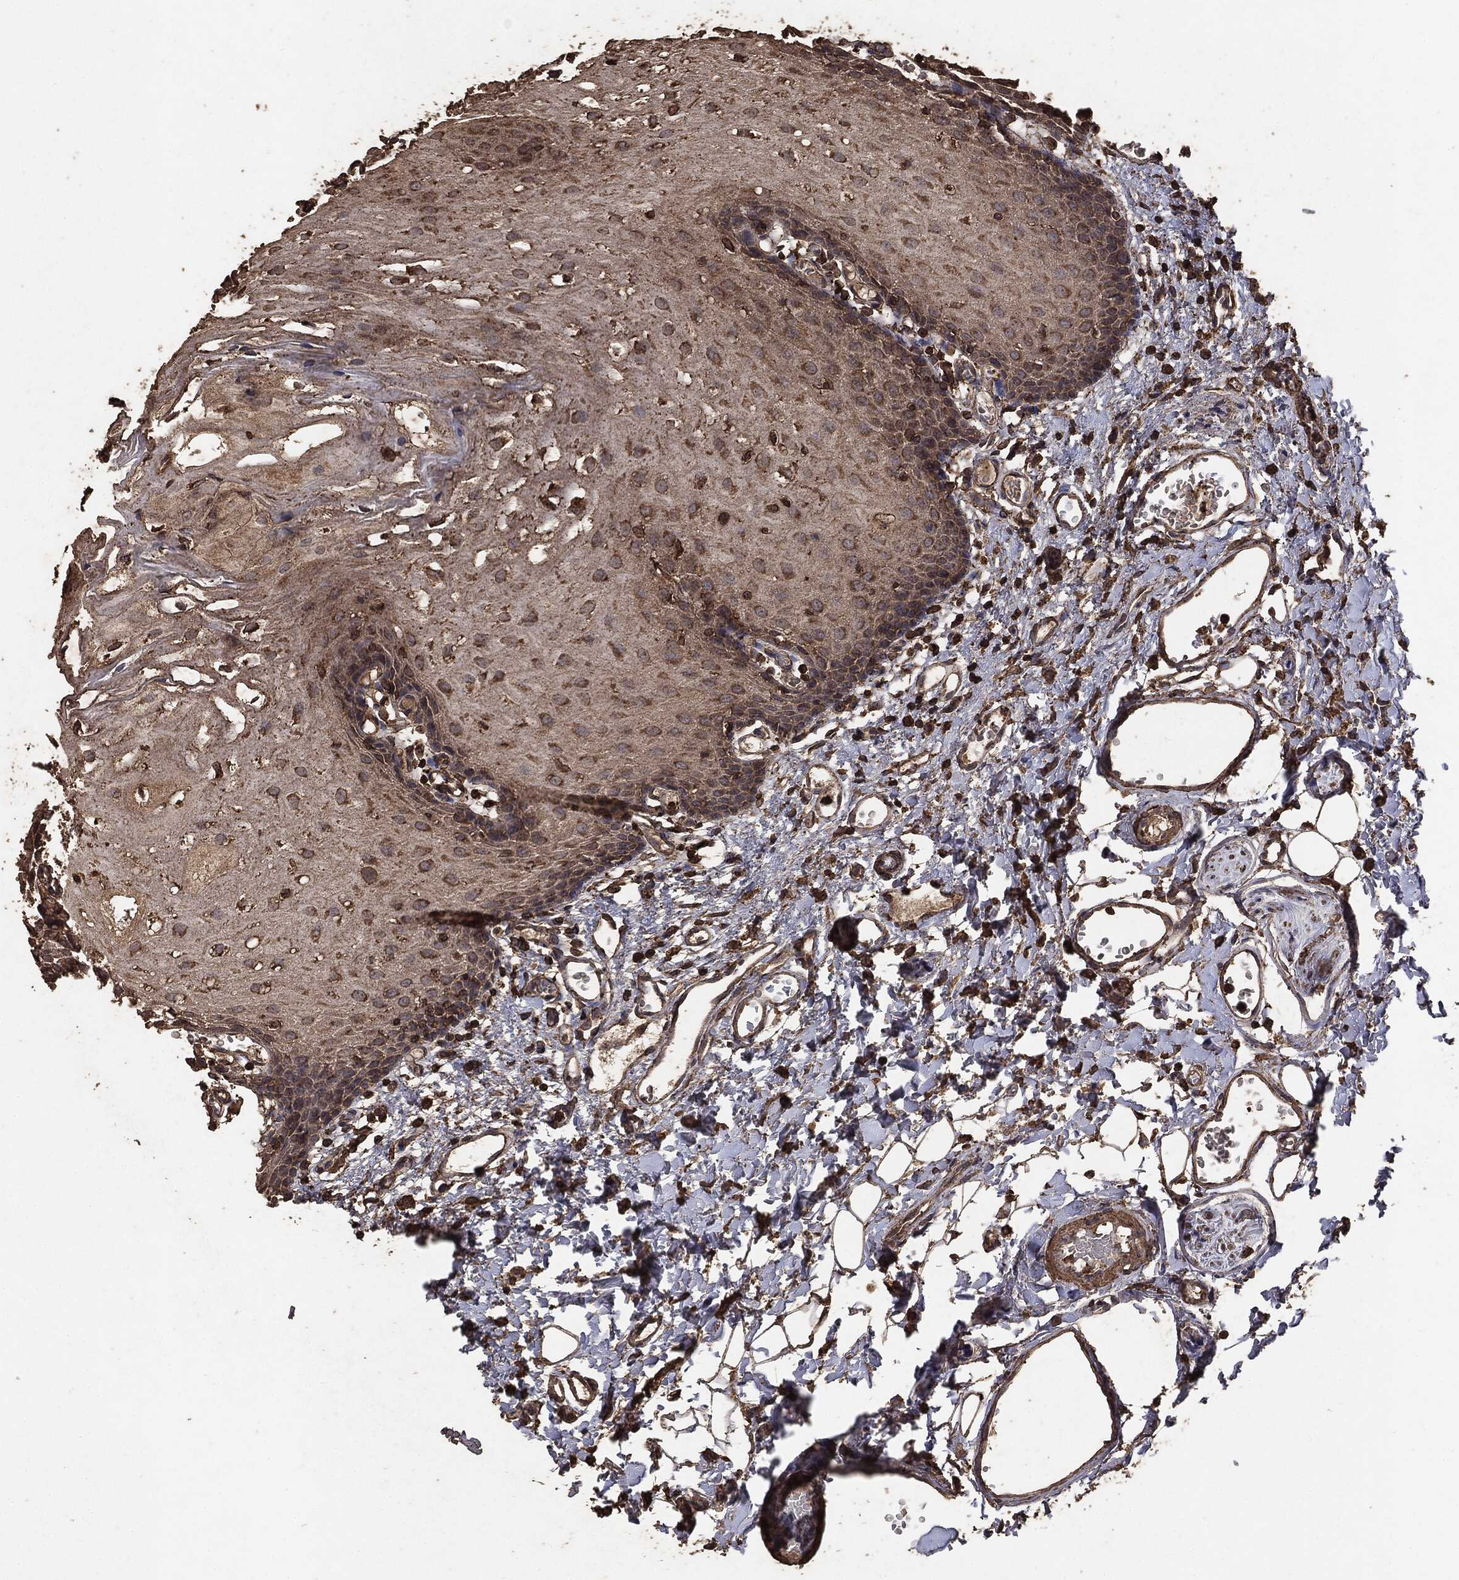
{"staining": {"intensity": "moderate", "quantity": "25%-75%", "location": "cytoplasmic/membranous"}, "tissue": "oral mucosa", "cell_type": "Squamous epithelial cells", "image_type": "normal", "snomed": [{"axis": "morphology", "description": "Normal tissue, NOS"}, {"axis": "morphology", "description": "Squamous cell carcinoma, NOS"}, {"axis": "topography", "description": "Oral tissue"}, {"axis": "topography", "description": "Head-Neck"}], "caption": "Immunohistochemistry (IHC) micrograph of benign human oral mucosa stained for a protein (brown), which reveals medium levels of moderate cytoplasmic/membranous expression in about 25%-75% of squamous epithelial cells.", "gene": "MTOR", "patient": {"sex": "female", "age": 70}}